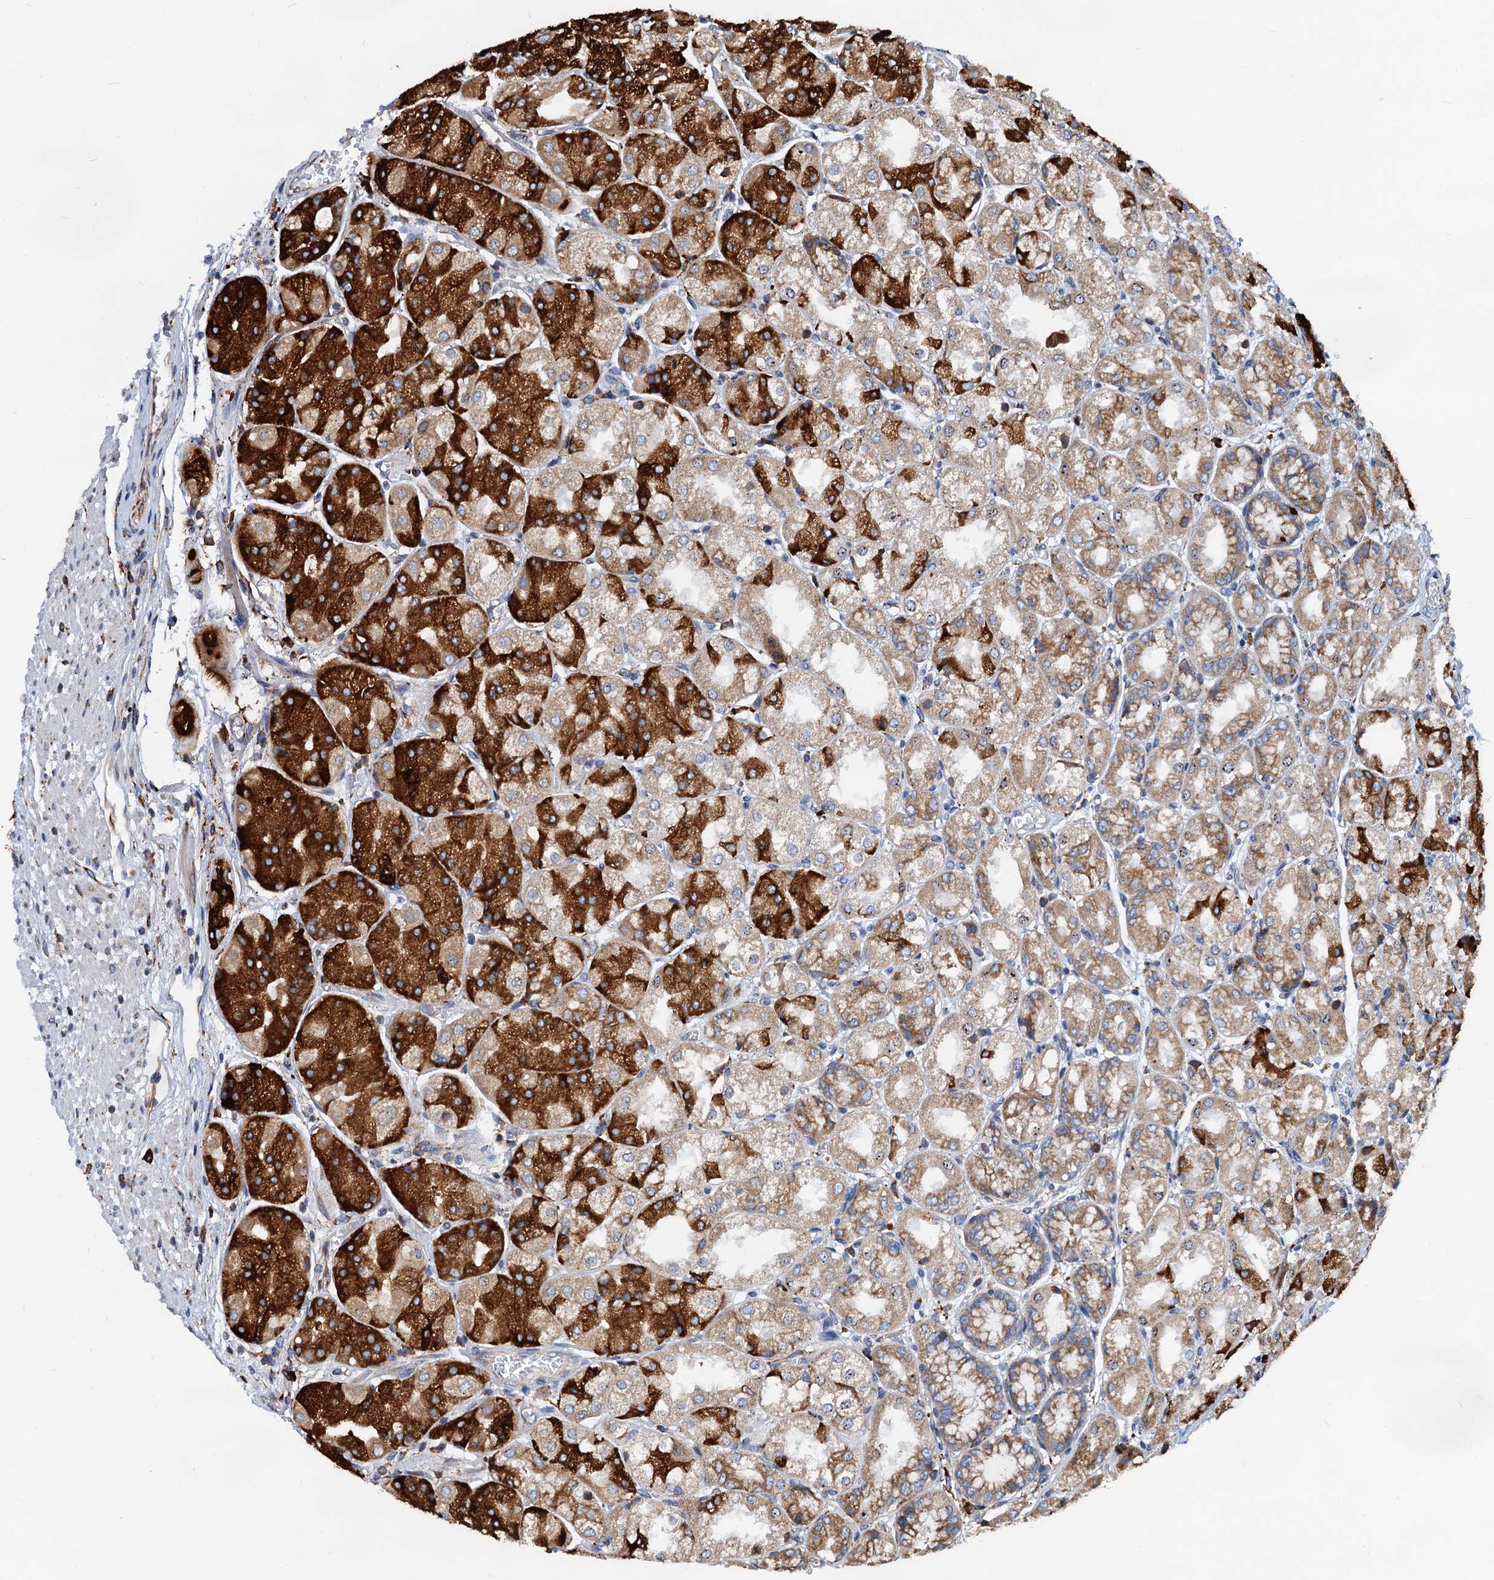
{"staining": {"intensity": "strong", "quantity": "25%-75%", "location": "cytoplasmic/membranous"}, "tissue": "stomach", "cell_type": "Glandular cells", "image_type": "normal", "snomed": [{"axis": "morphology", "description": "Normal tissue, NOS"}, {"axis": "topography", "description": "Stomach, upper"}], "caption": "IHC staining of benign stomach, which demonstrates high levels of strong cytoplasmic/membranous expression in about 25%-75% of glandular cells indicating strong cytoplasmic/membranous protein positivity. The staining was performed using DAB (brown) for protein detection and nuclei were counterstained in hematoxylin (blue).", "gene": "HSPA5", "patient": {"sex": "male", "age": 72}}